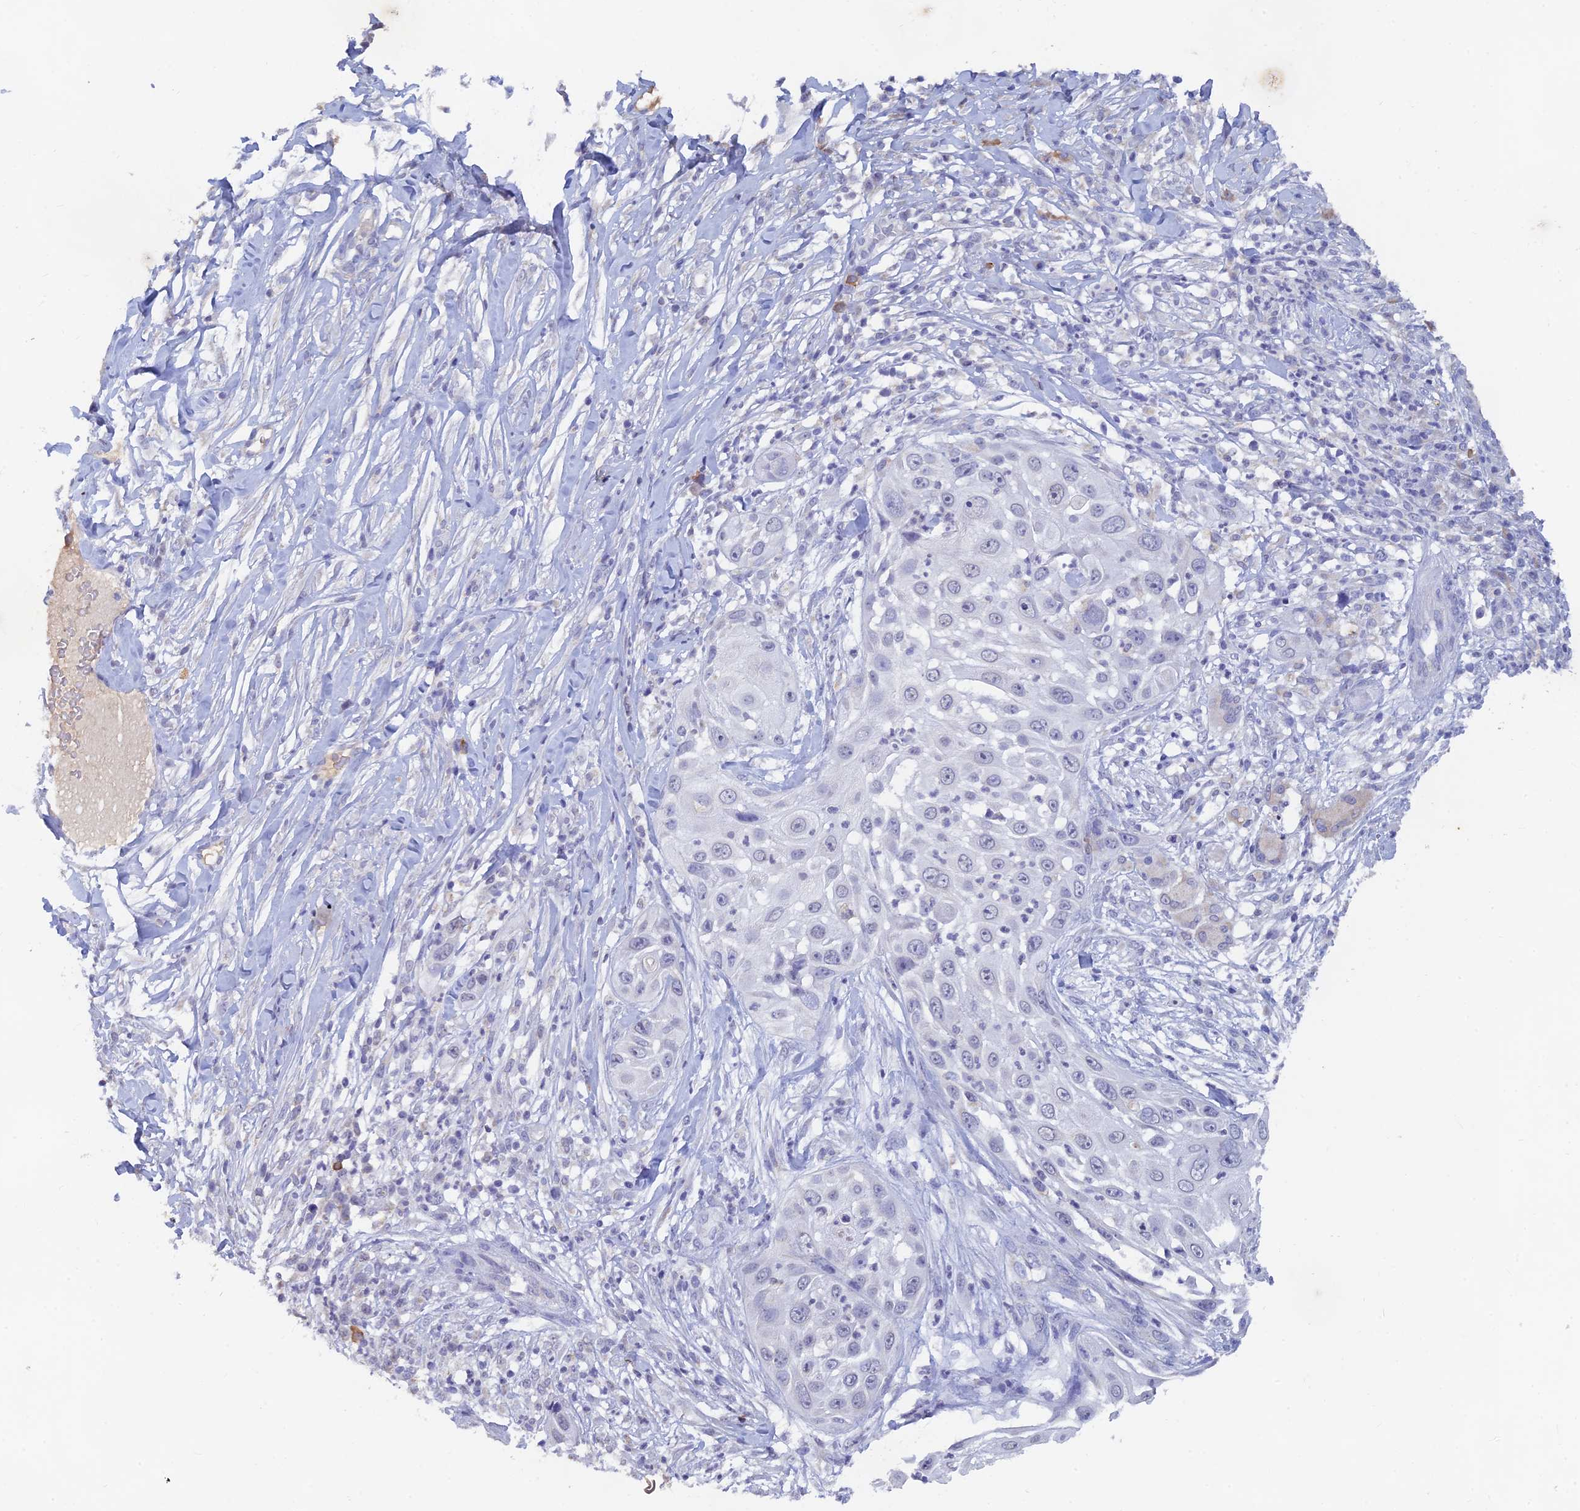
{"staining": {"intensity": "negative", "quantity": "none", "location": "none"}, "tissue": "skin cancer", "cell_type": "Tumor cells", "image_type": "cancer", "snomed": [{"axis": "morphology", "description": "Squamous cell carcinoma, NOS"}, {"axis": "topography", "description": "Skin"}], "caption": "This is an immunohistochemistry histopathology image of skin squamous cell carcinoma. There is no staining in tumor cells.", "gene": "LRIF1", "patient": {"sex": "female", "age": 44}}